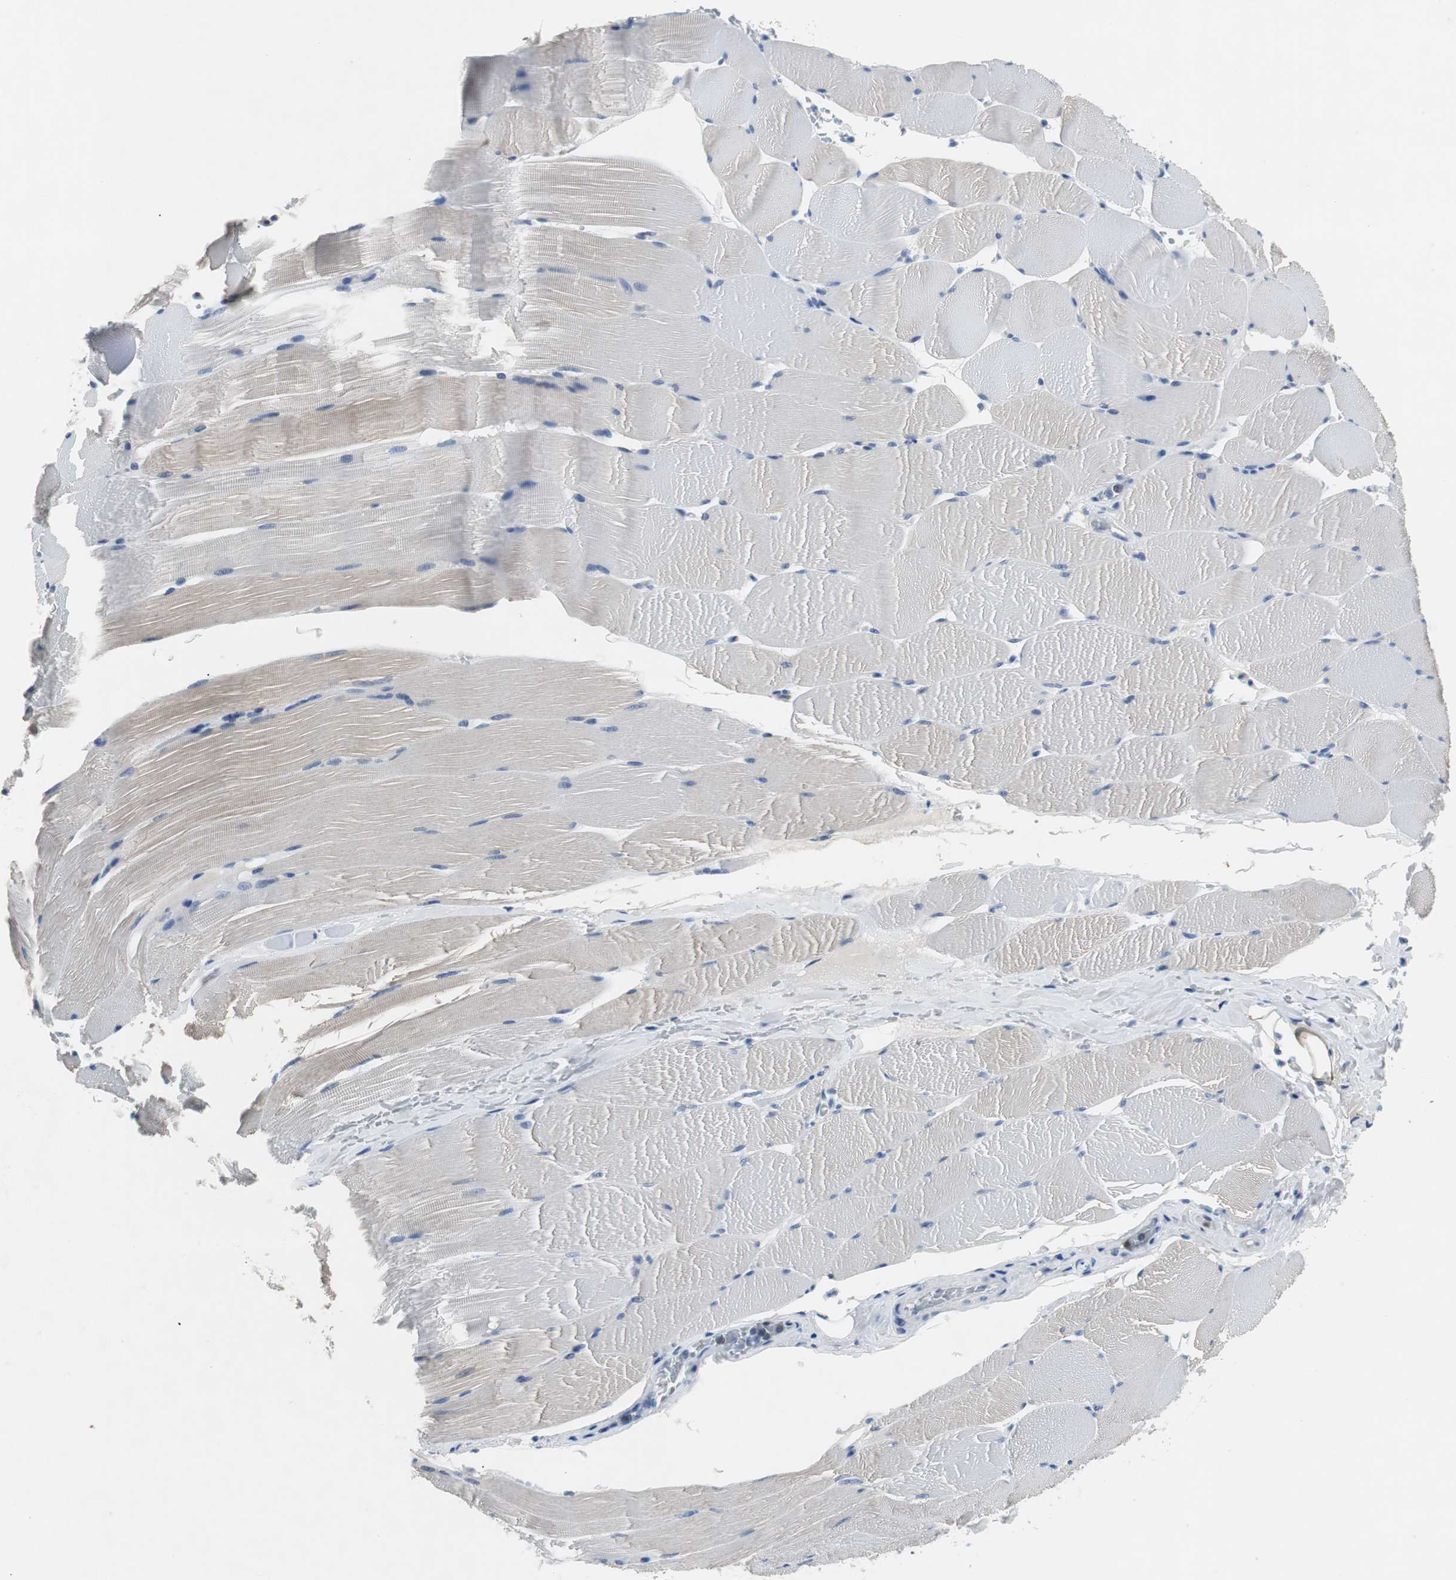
{"staining": {"intensity": "negative", "quantity": "none", "location": "none"}, "tissue": "skeletal muscle", "cell_type": "Myocytes", "image_type": "normal", "snomed": [{"axis": "morphology", "description": "Normal tissue, NOS"}, {"axis": "topography", "description": "Skeletal muscle"}], "caption": "Immunohistochemical staining of normal skeletal muscle reveals no significant expression in myocytes.", "gene": "EEF2K", "patient": {"sex": "male", "age": 62}}